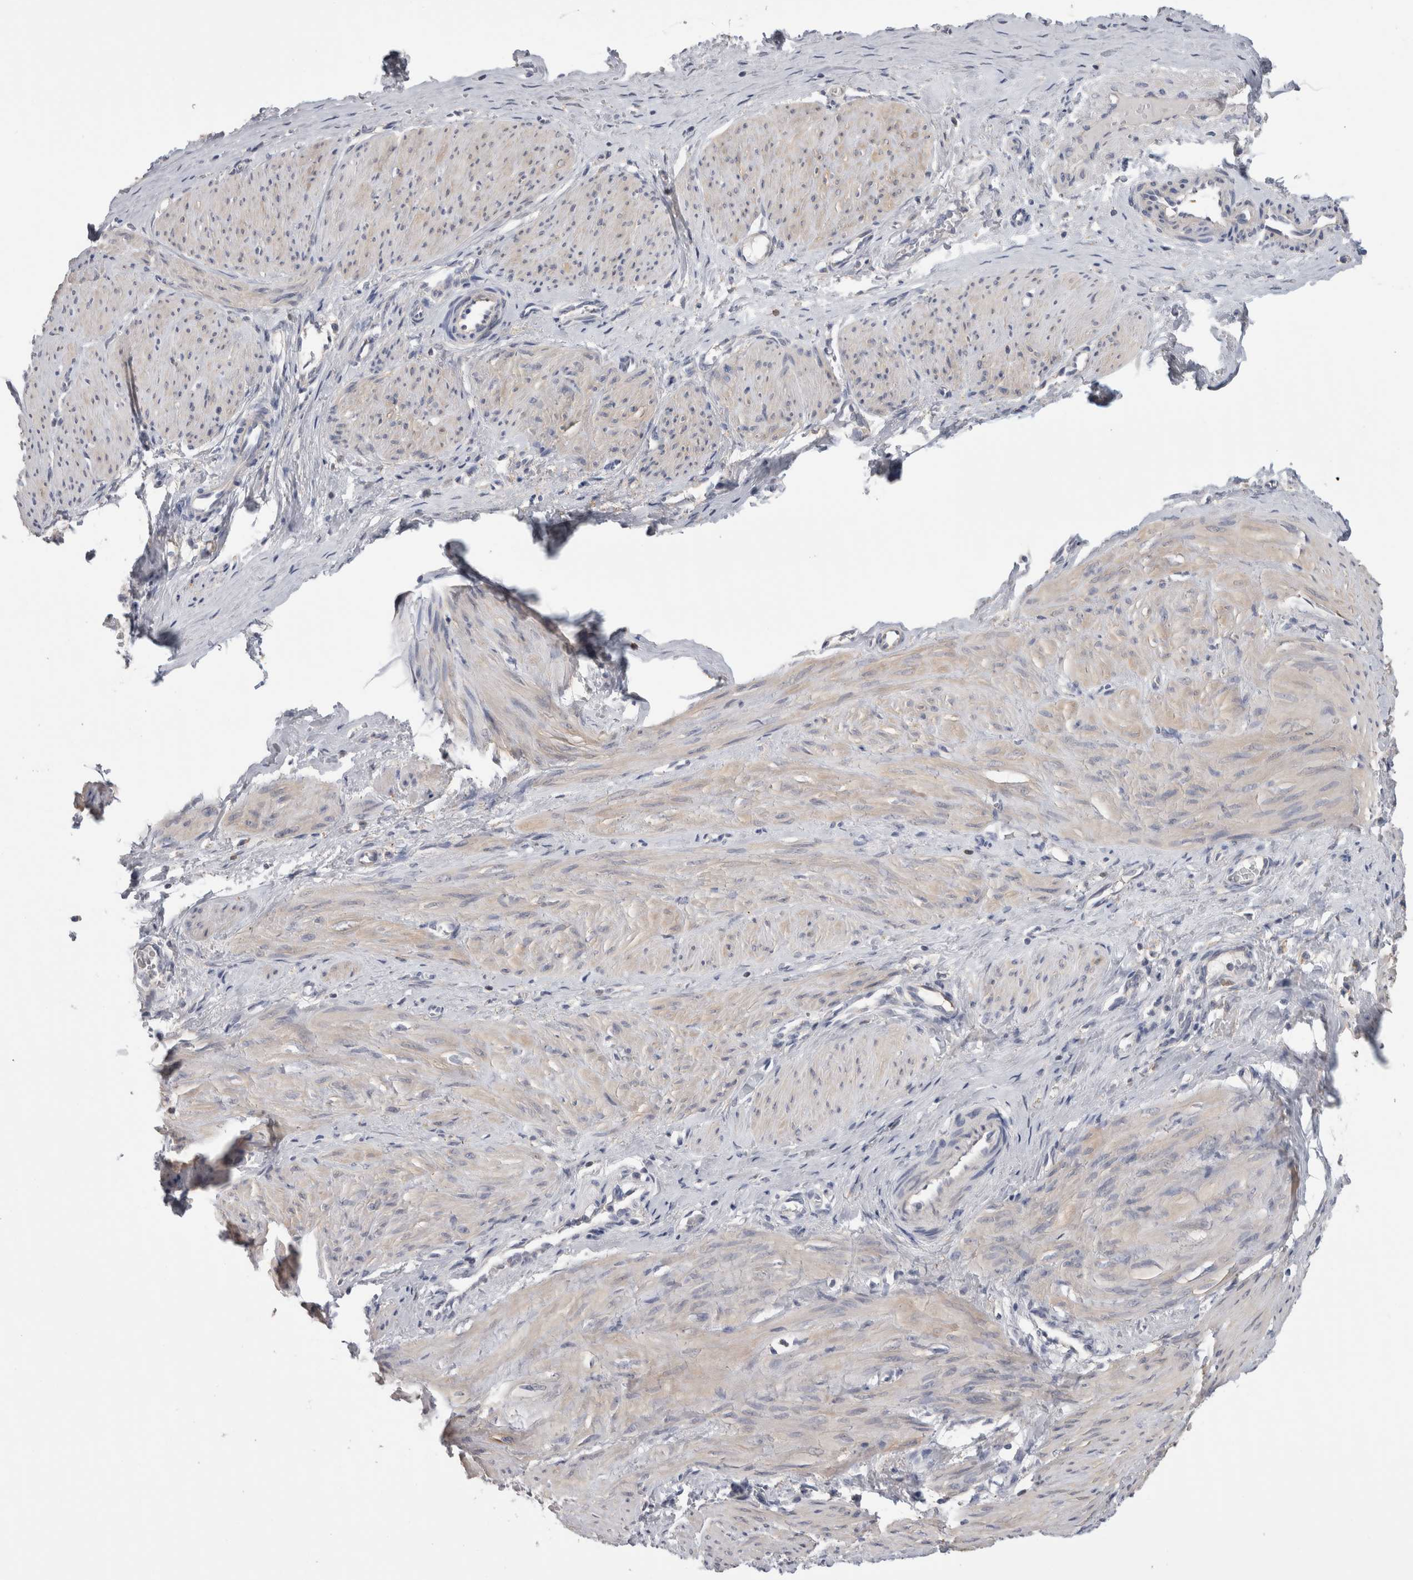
{"staining": {"intensity": "weak", "quantity": "25%-75%", "location": "cytoplasmic/membranous"}, "tissue": "smooth muscle", "cell_type": "Smooth muscle cells", "image_type": "normal", "snomed": [{"axis": "morphology", "description": "Normal tissue, NOS"}, {"axis": "topography", "description": "Endometrium"}], "caption": "The photomicrograph demonstrates staining of normal smooth muscle, revealing weak cytoplasmic/membranous protein expression (brown color) within smooth muscle cells.", "gene": "SCRN1", "patient": {"sex": "female", "age": 33}}